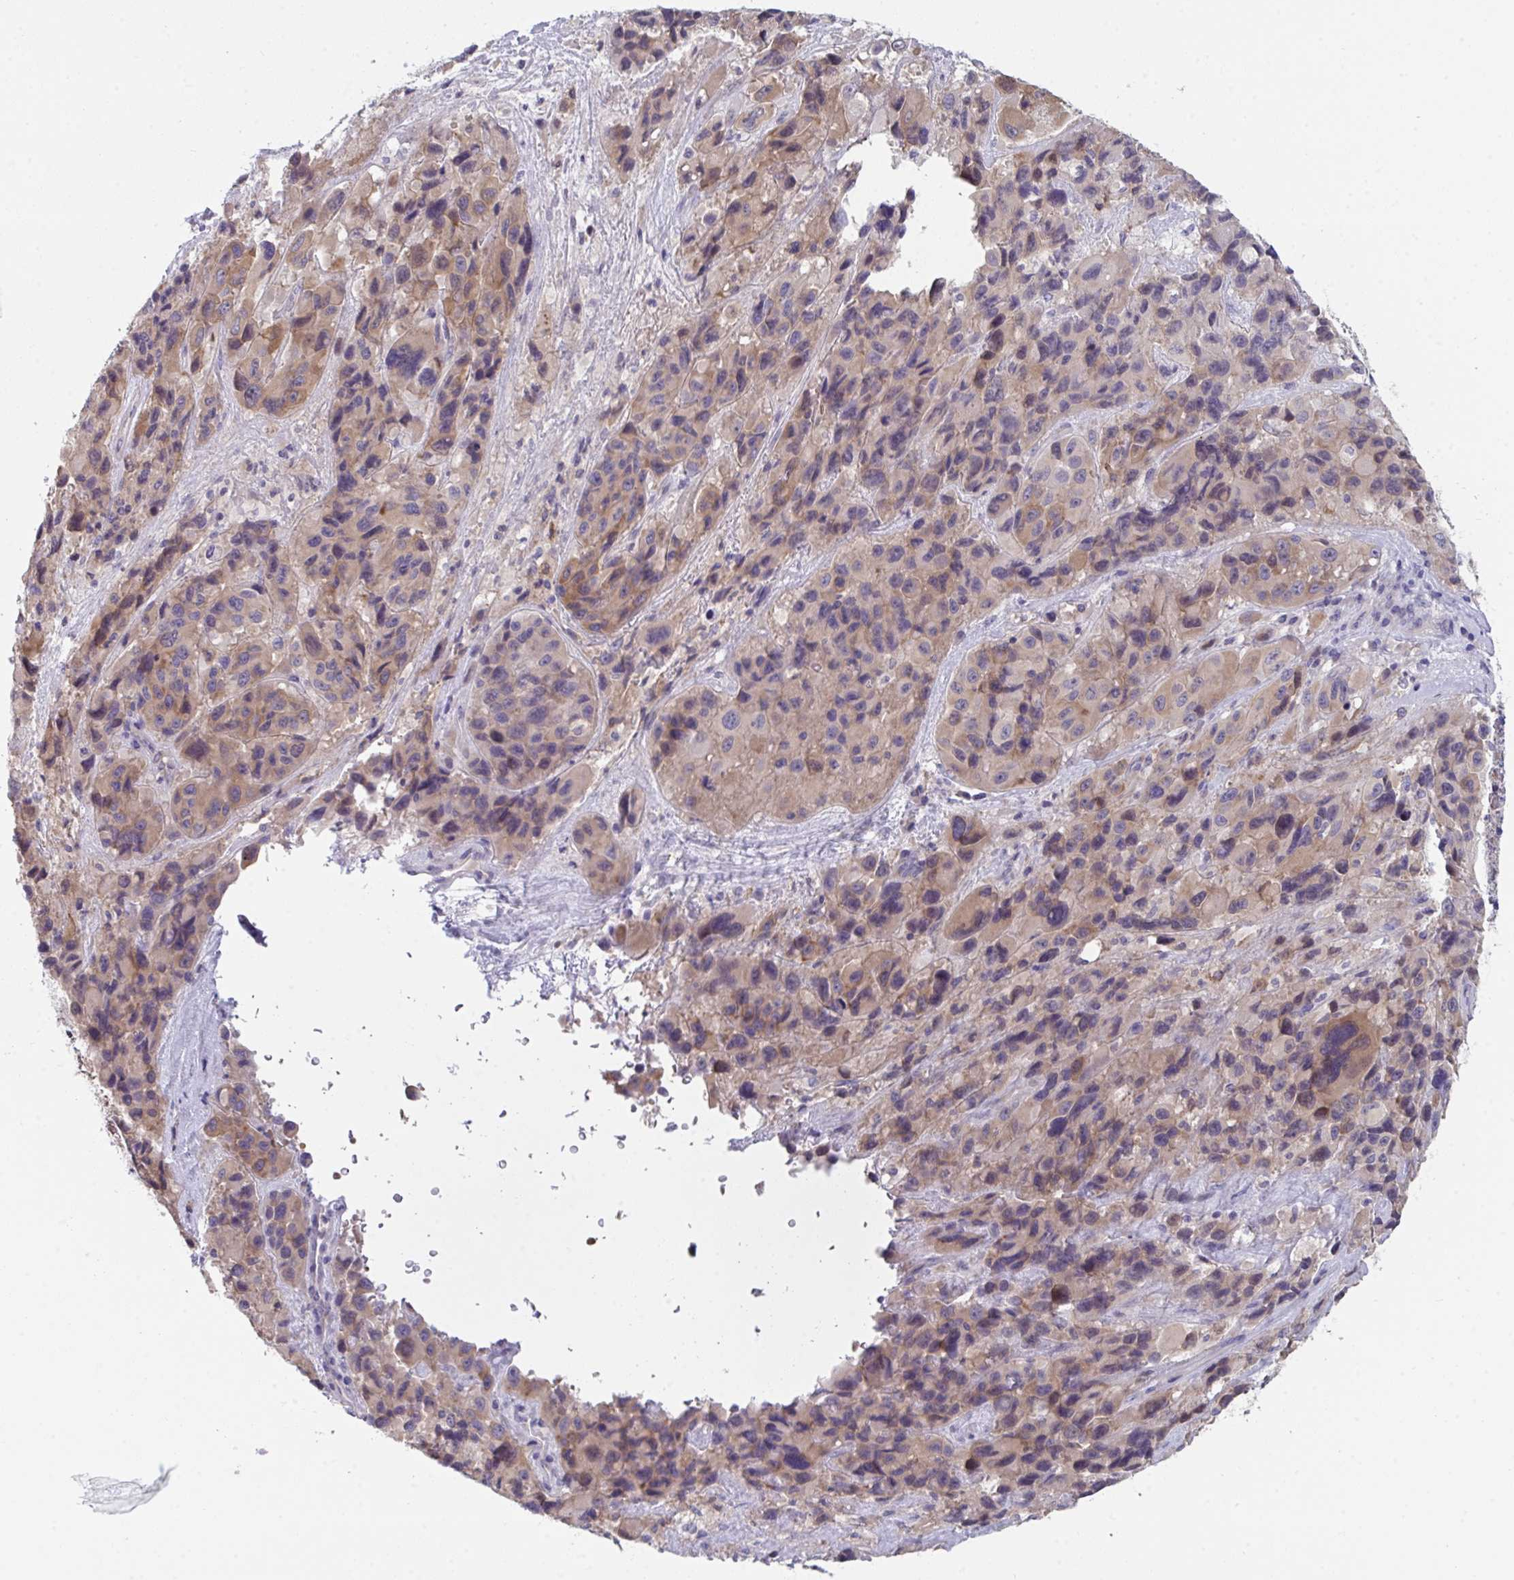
{"staining": {"intensity": "weak", "quantity": "25%-75%", "location": "cytoplasmic/membranous"}, "tissue": "melanoma", "cell_type": "Tumor cells", "image_type": "cancer", "snomed": [{"axis": "morphology", "description": "Malignant melanoma, Metastatic site"}, {"axis": "topography", "description": "Lymph node"}], "caption": "Brown immunohistochemical staining in human melanoma displays weak cytoplasmic/membranous staining in about 25%-75% of tumor cells. The protein is shown in brown color, while the nuclei are stained blue.", "gene": "PTPRD", "patient": {"sex": "female", "age": 65}}